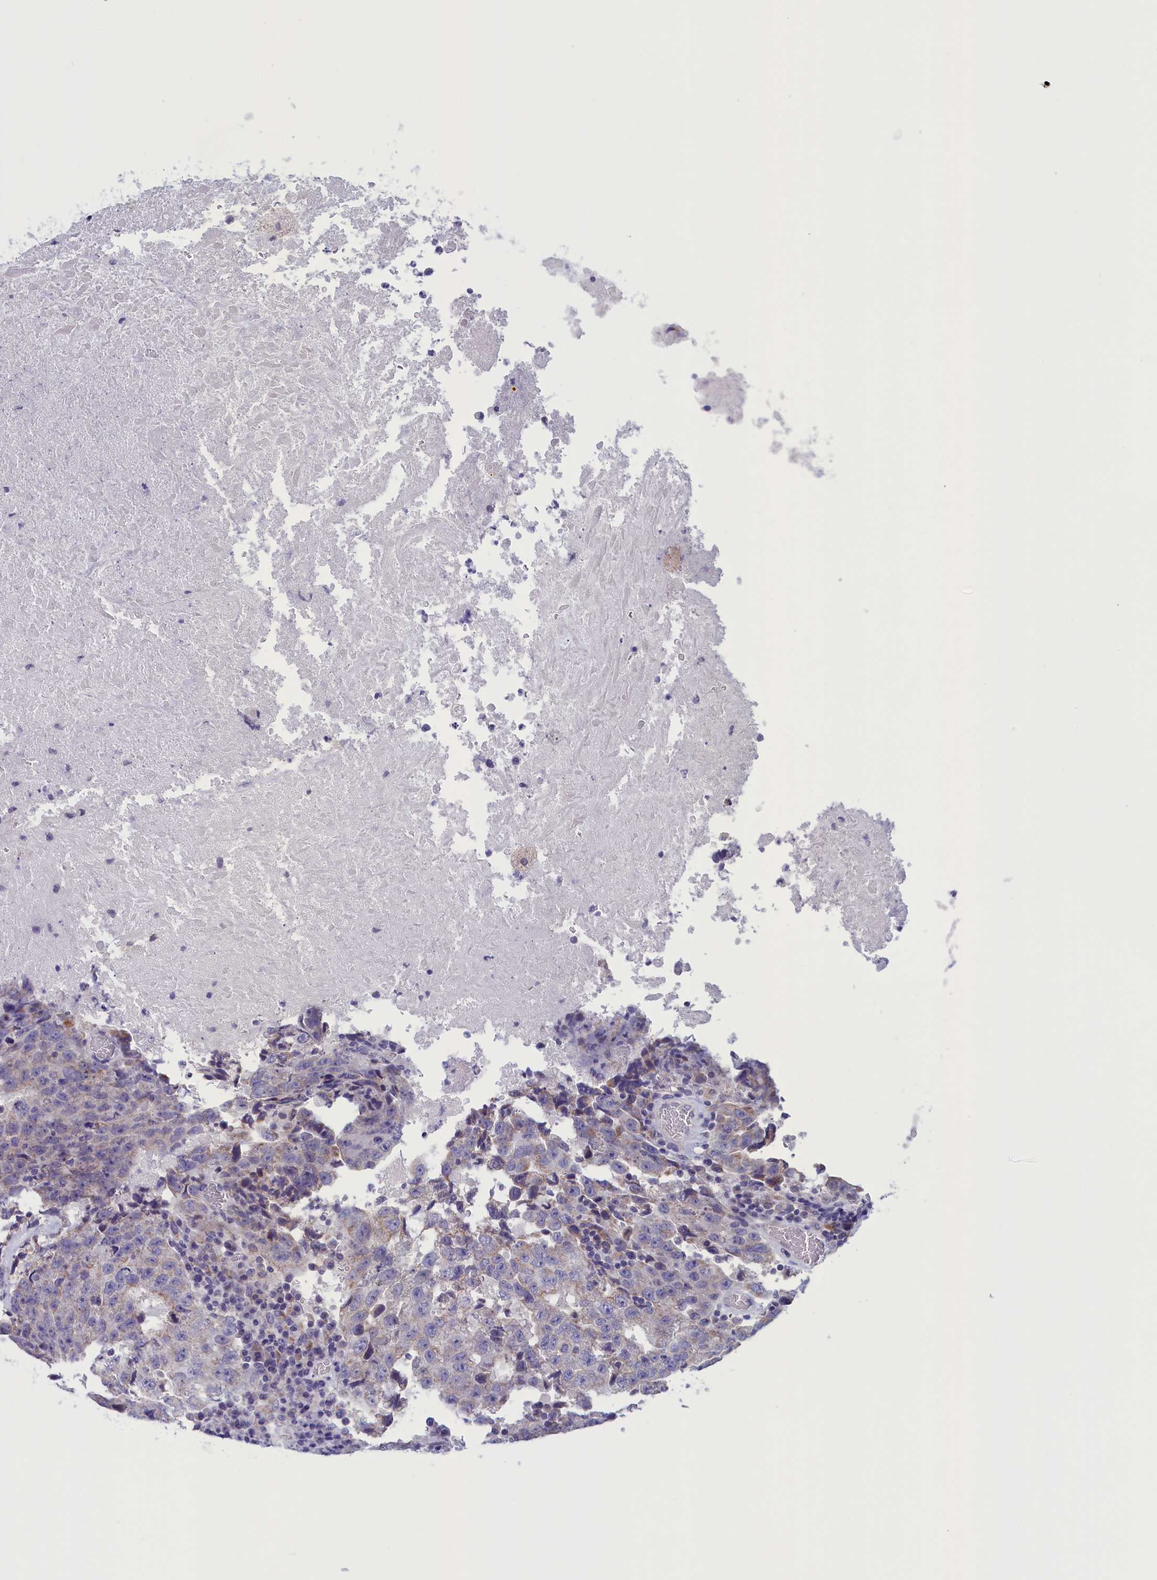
{"staining": {"intensity": "weak", "quantity": "<25%", "location": "cytoplasmic/membranous"}, "tissue": "testis cancer", "cell_type": "Tumor cells", "image_type": "cancer", "snomed": [{"axis": "morphology", "description": "Necrosis, NOS"}, {"axis": "morphology", "description": "Carcinoma, Embryonal, NOS"}, {"axis": "topography", "description": "Testis"}], "caption": "Immunohistochemistry of testis embryonal carcinoma exhibits no expression in tumor cells.", "gene": "PARS2", "patient": {"sex": "male", "age": 19}}